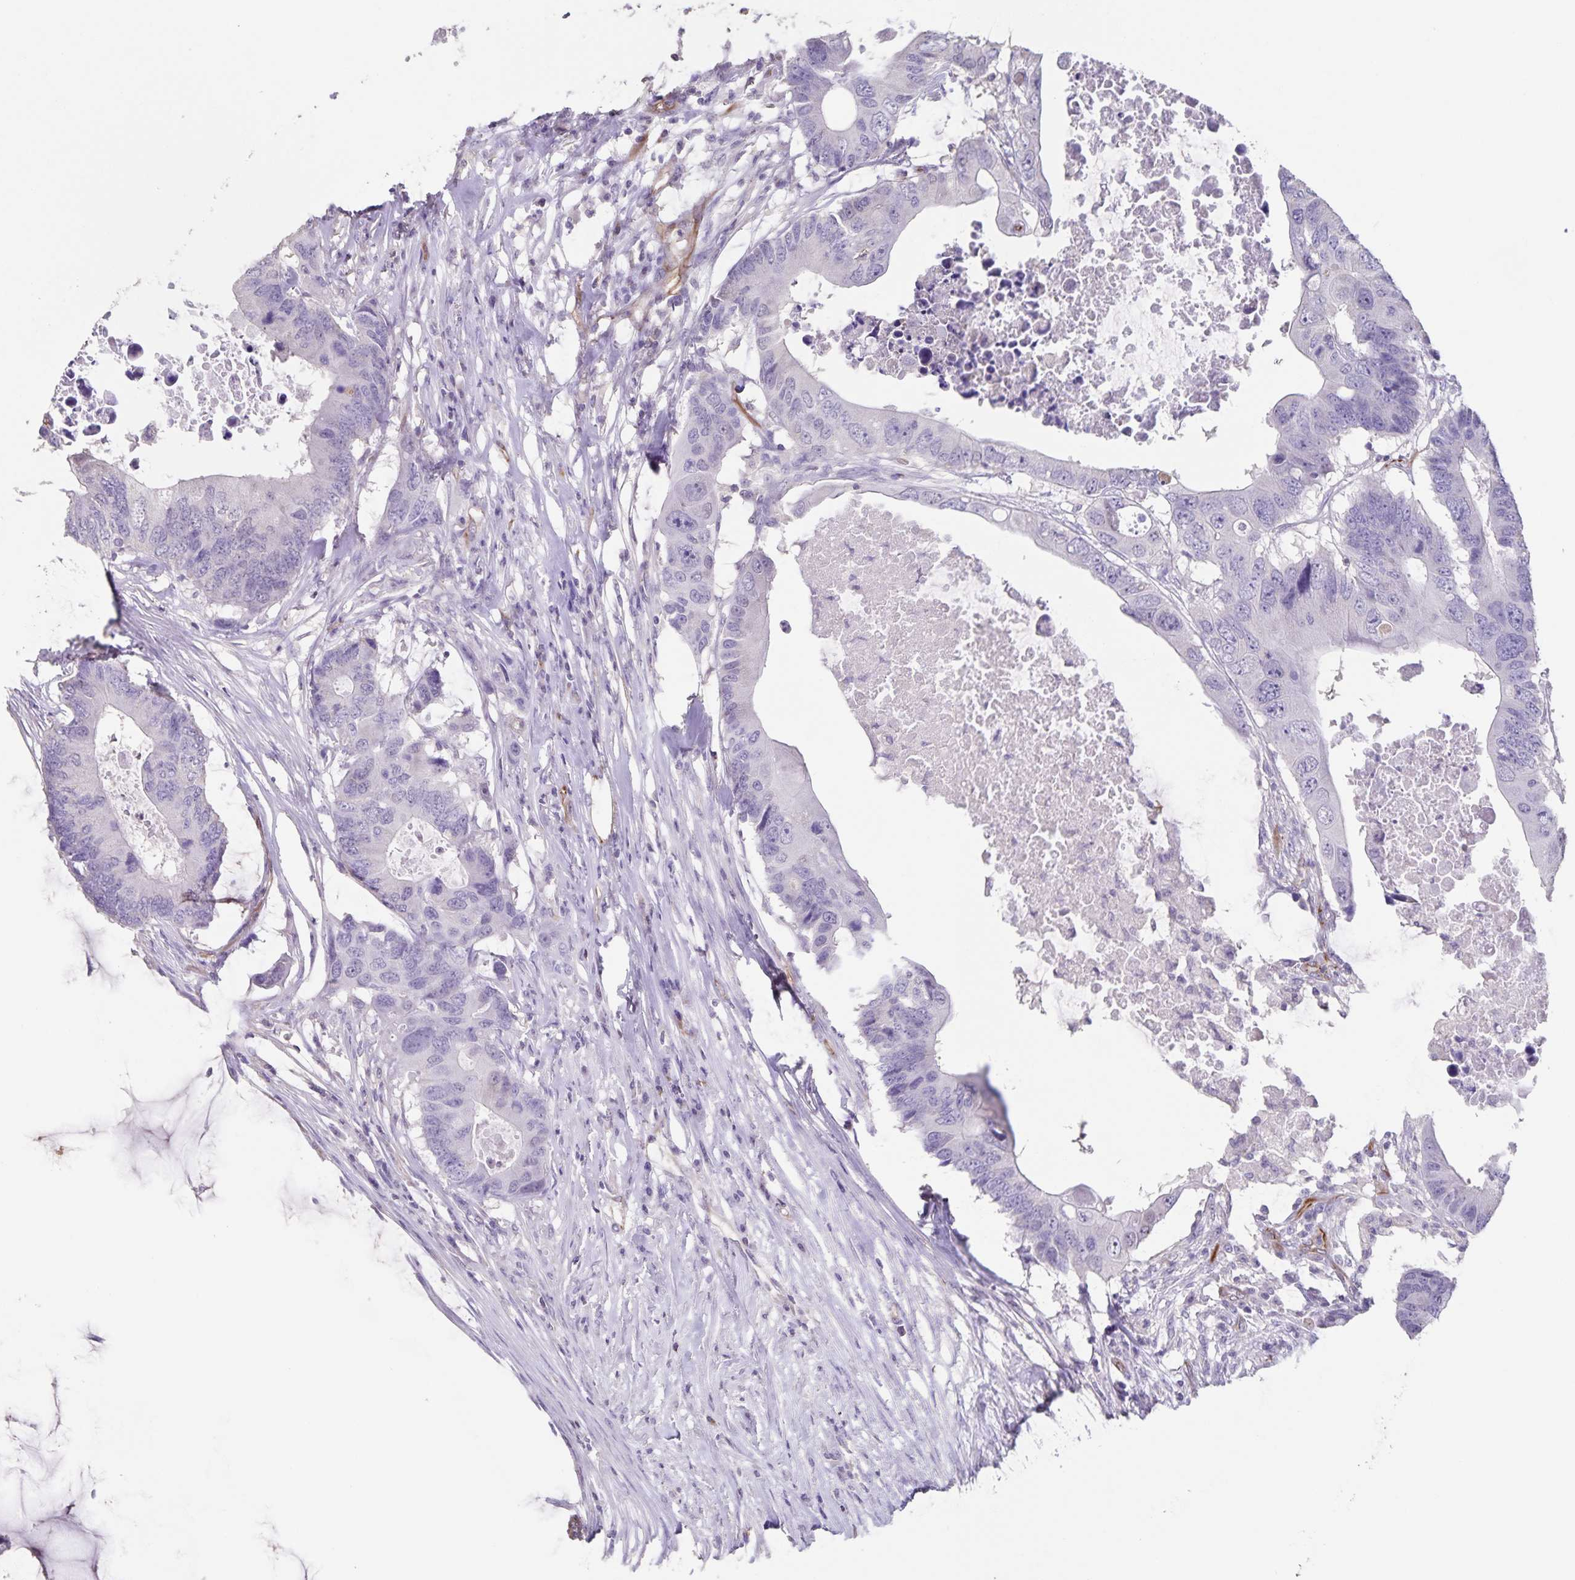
{"staining": {"intensity": "negative", "quantity": "none", "location": "none"}, "tissue": "colorectal cancer", "cell_type": "Tumor cells", "image_type": "cancer", "snomed": [{"axis": "morphology", "description": "Adenocarcinoma, NOS"}, {"axis": "topography", "description": "Colon"}], "caption": "Tumor cells show no significant protein expression in colorectal cancer.", "gene": "SYNM", "patient": {"sex": "male", "age": 71}}